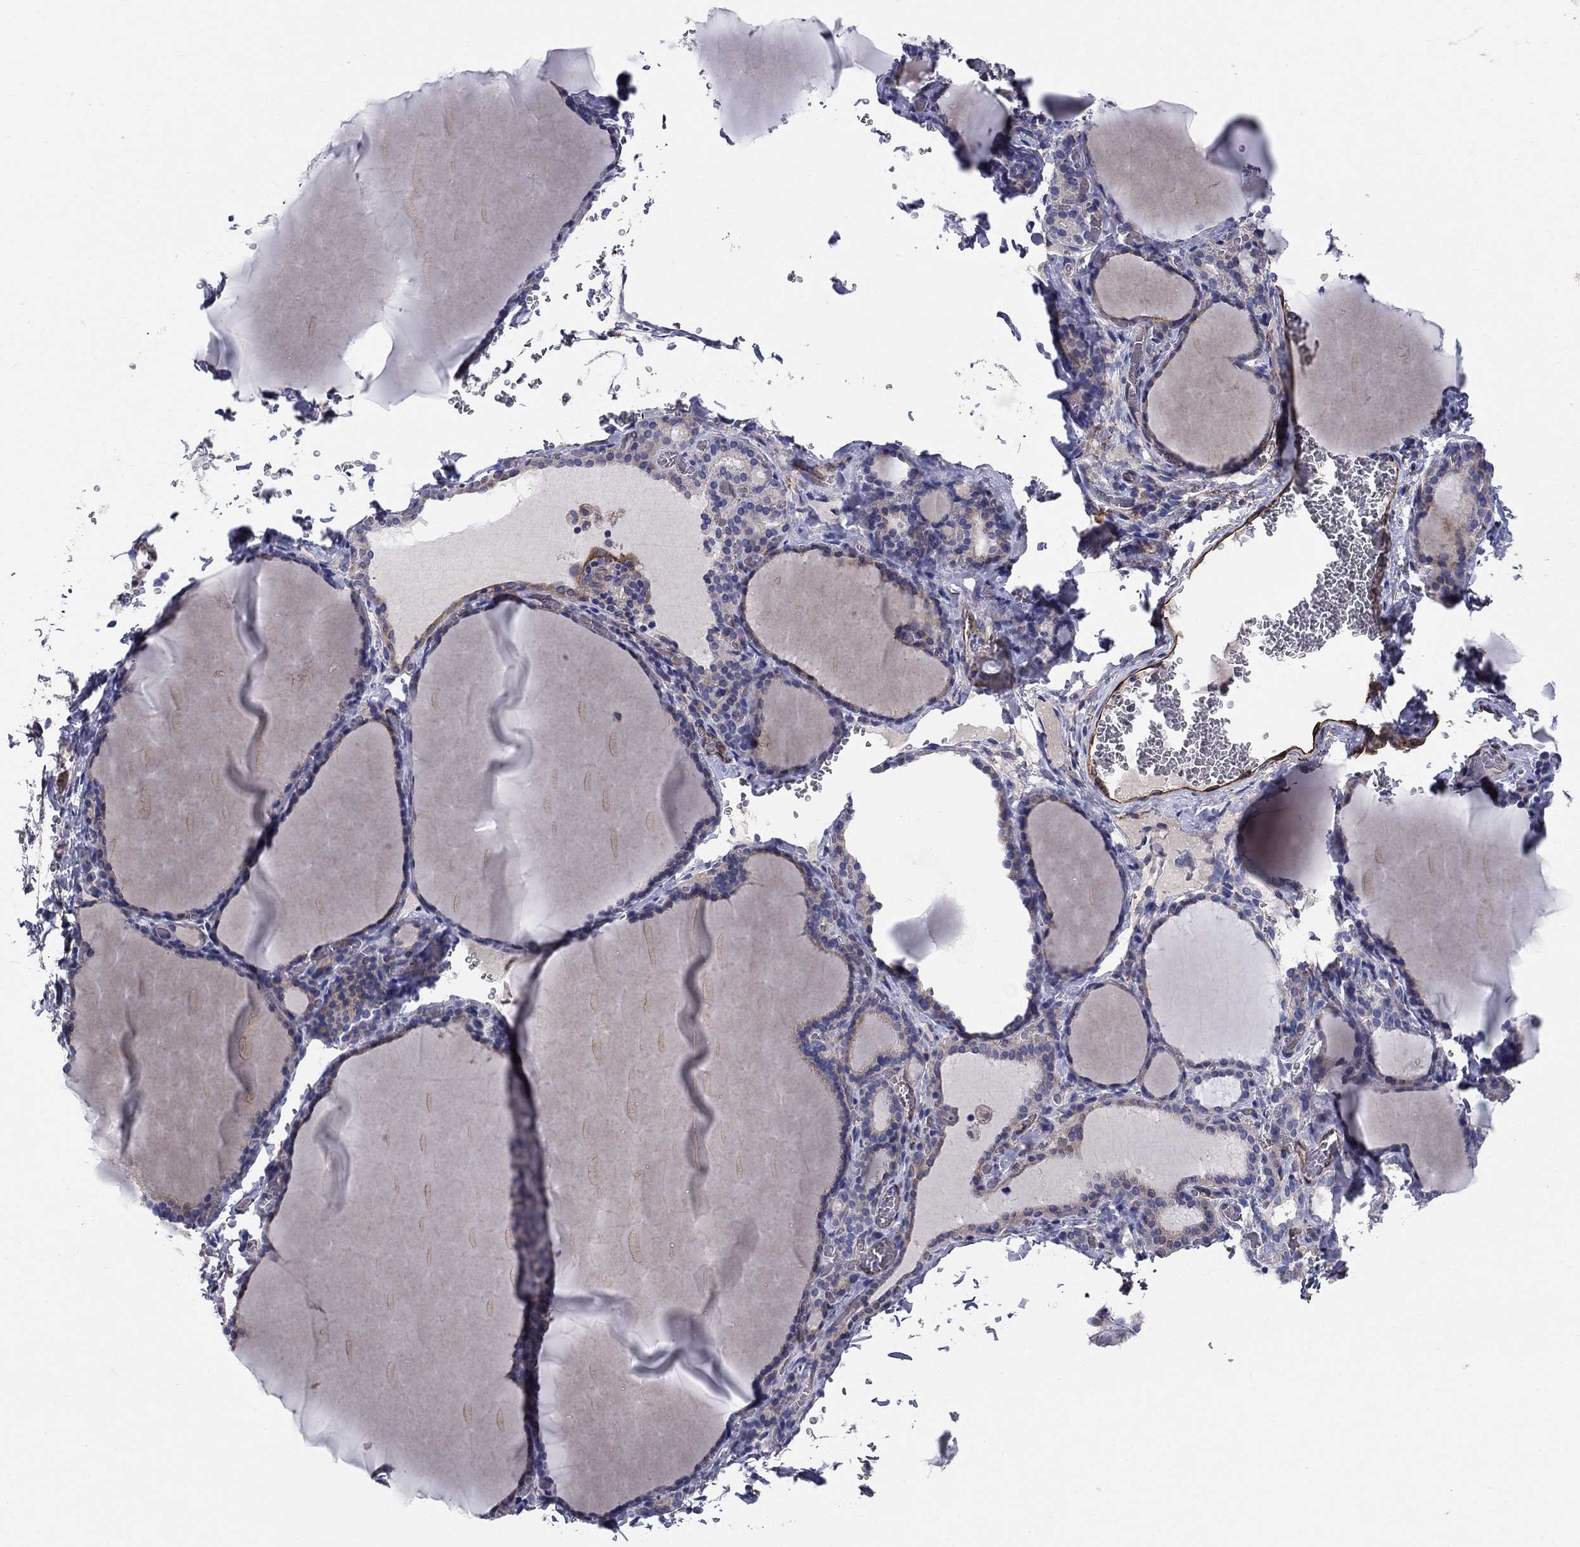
{"staining": {"intensity": "negative", "quantity": "none", "location": "none"}, "tissue": "thyroid gland", "cell_type": "Glandular cells", "image_type": "normal", "snomed": [{"axis": "morphology", "description": "Normal tissue, NOS"}, {"axis": "morphology", "description": "Hyperplasia, NOS"}, {"axis": "topography", "description": "Thyroid gland"}], "caption": "Protein analysis of normal thyroid gland displays no significant expression in glandular cells. (Brightfield microscopy of DAB (3,3'-diaminobenzidine) IHC at high magnification).", "gene": "EMP2", "patient": {"sex": "female", "age": 27}}